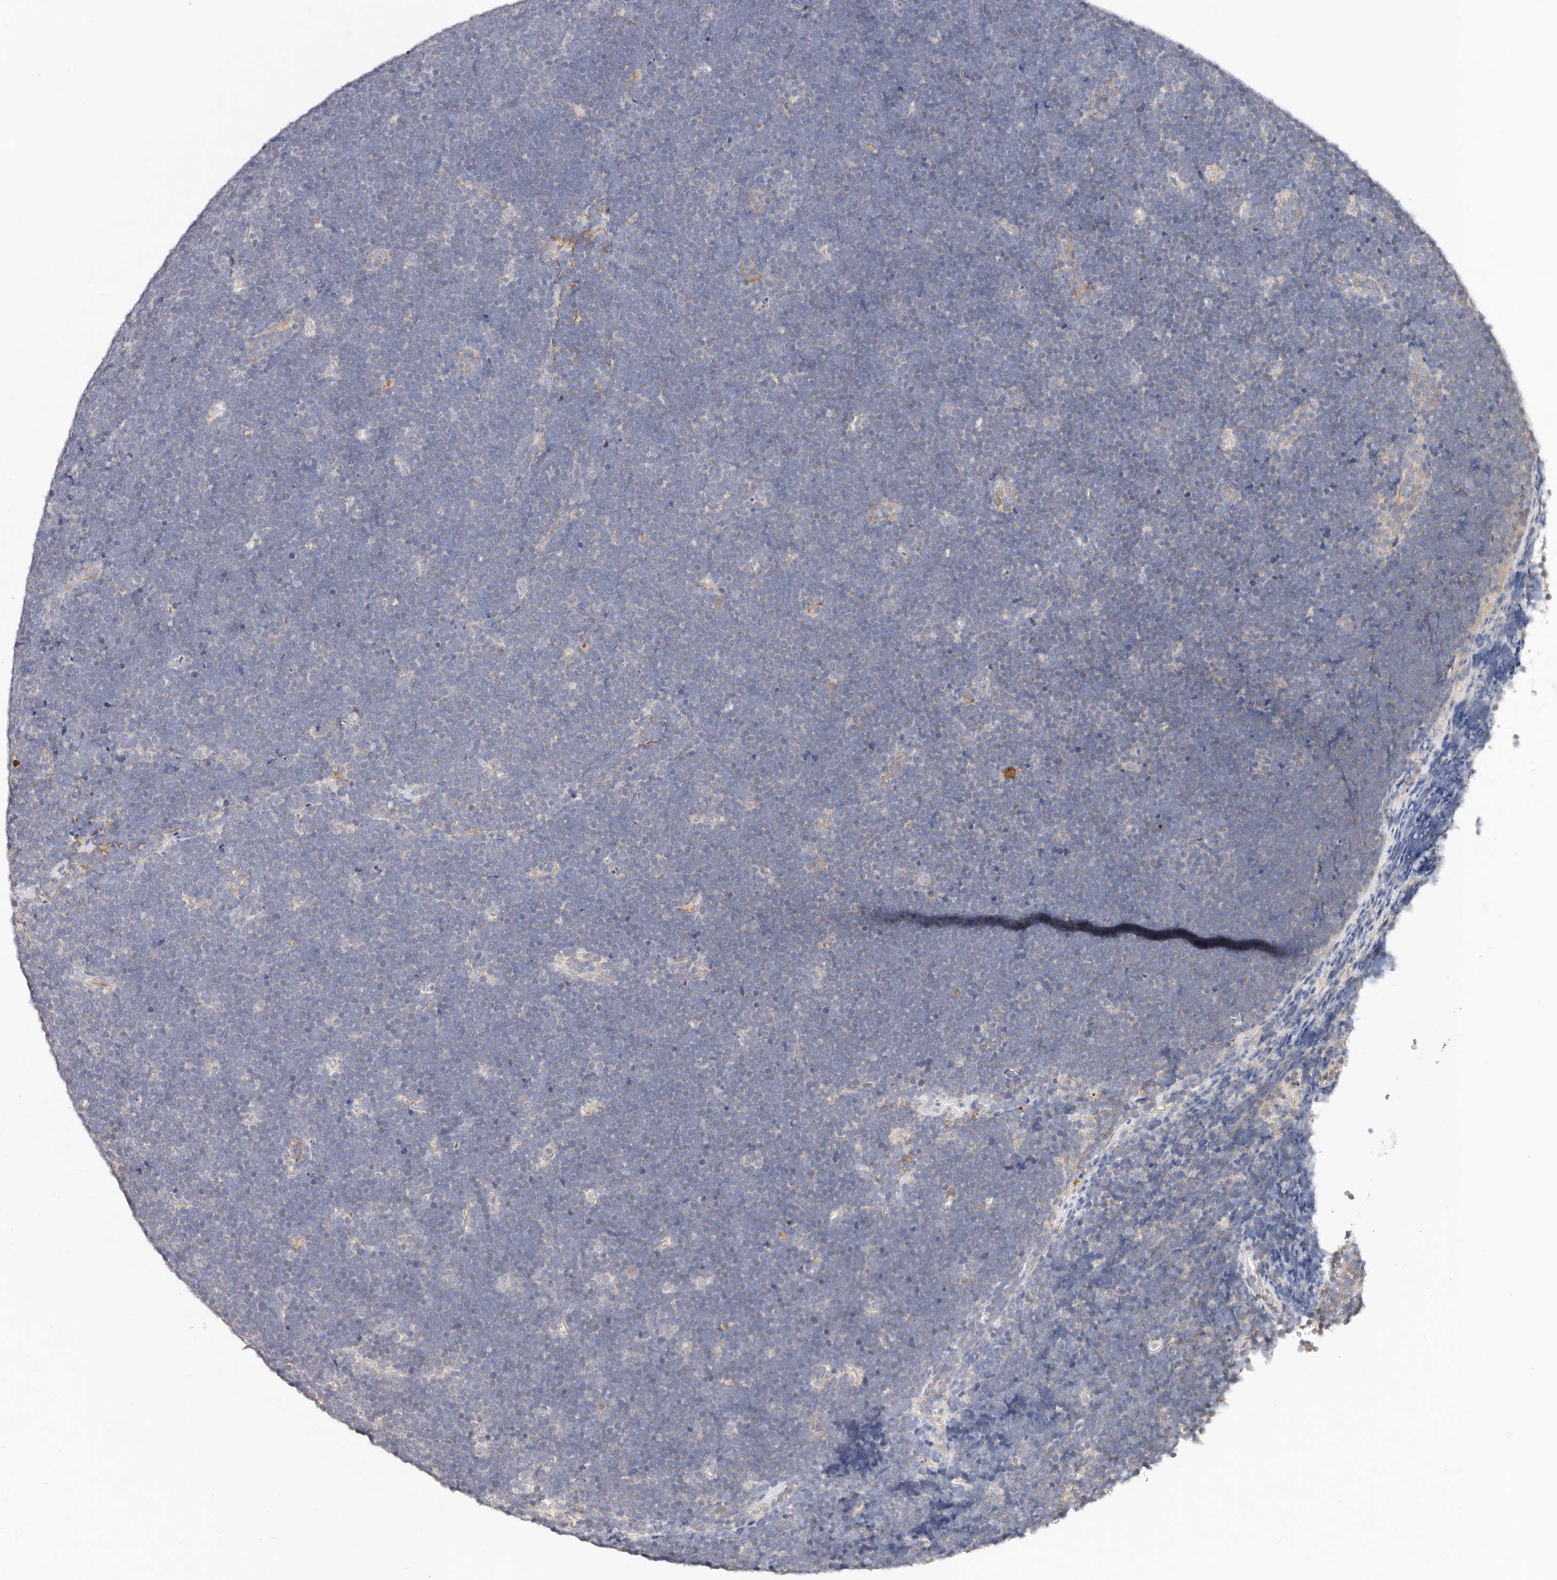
{"staining": {"intensity": "negative", "quantity": "none", "location": "none"}, "tissue": "lymphoma", "cell_type": "Tumor cells", "image_type": "cancer", "snomed": [{"axis": "morphology", "description": "Malignant lymphoma, non-Hodgkin's type, High grade"}, {"axis": "topography", "description": "Lymph node"}], "caption": "A histopathology image of human lymphoma is negative for staining in tumor cells. (DAB immunohistochemistry with hematoxylin counter stain).", "gene": "VIPAS39", "patient": {"sex": "male", "age": 13}}